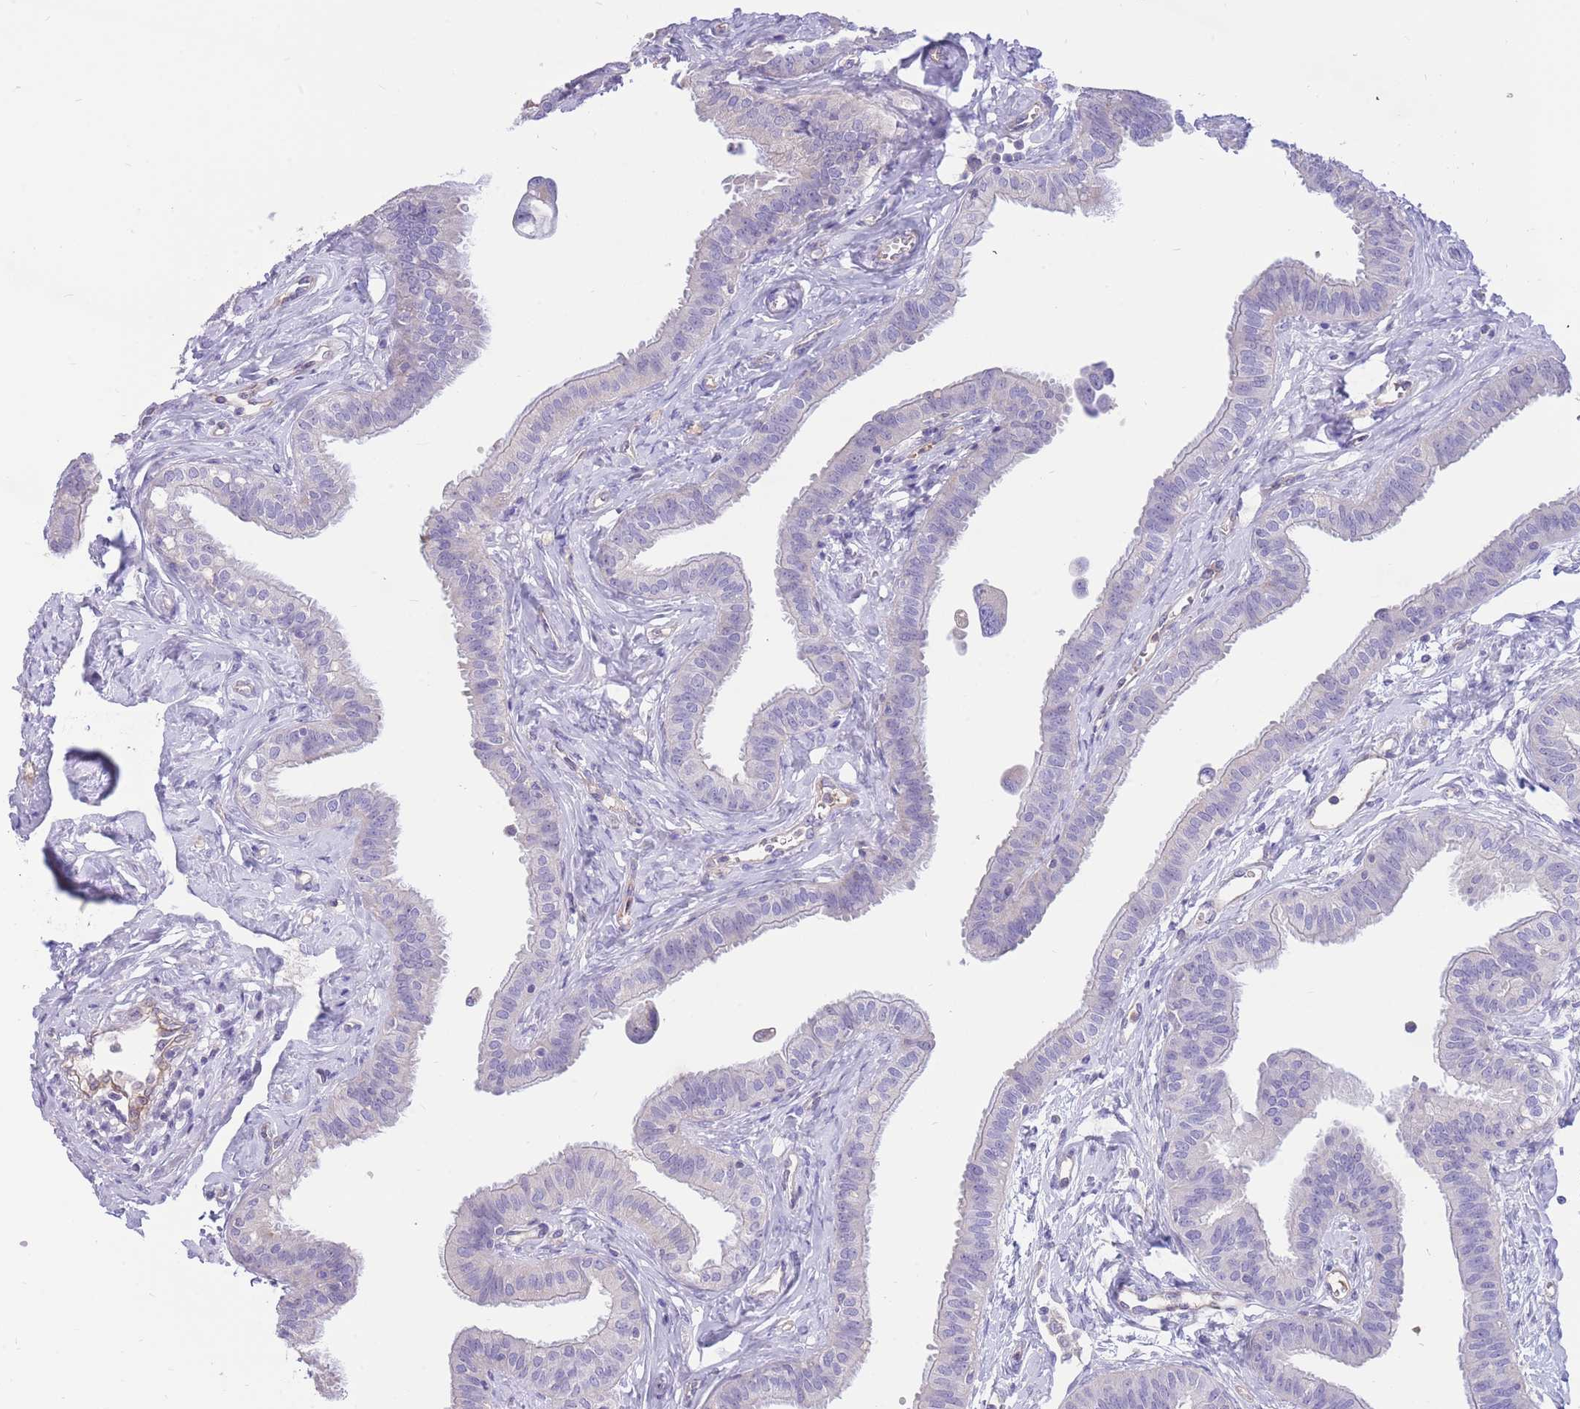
{"staining": {"intensity": "negative", "quantity": "none", "location": "none"}, "tissue": "fallopian tube", "cell_type": "Glandular cells", "image_type": "normal", "snomed": [{"axis": "morphology", "description": "Normal tissue, NOS"}, {"axis": "morphology", "description": "Carcinoma, NOS"}, {"axis": "topography", "description": "Fallopian tube"}, {"axis": "topography", "description": "Ovary"}], "caption": "Immunohistochemistry (IHC) image of benign fallopian tube stained for a protein (brown), which exhibits no positivity in glandular cells.", "gene": "SULT1A1", "patient": {"sex": "female", "age": 59}}